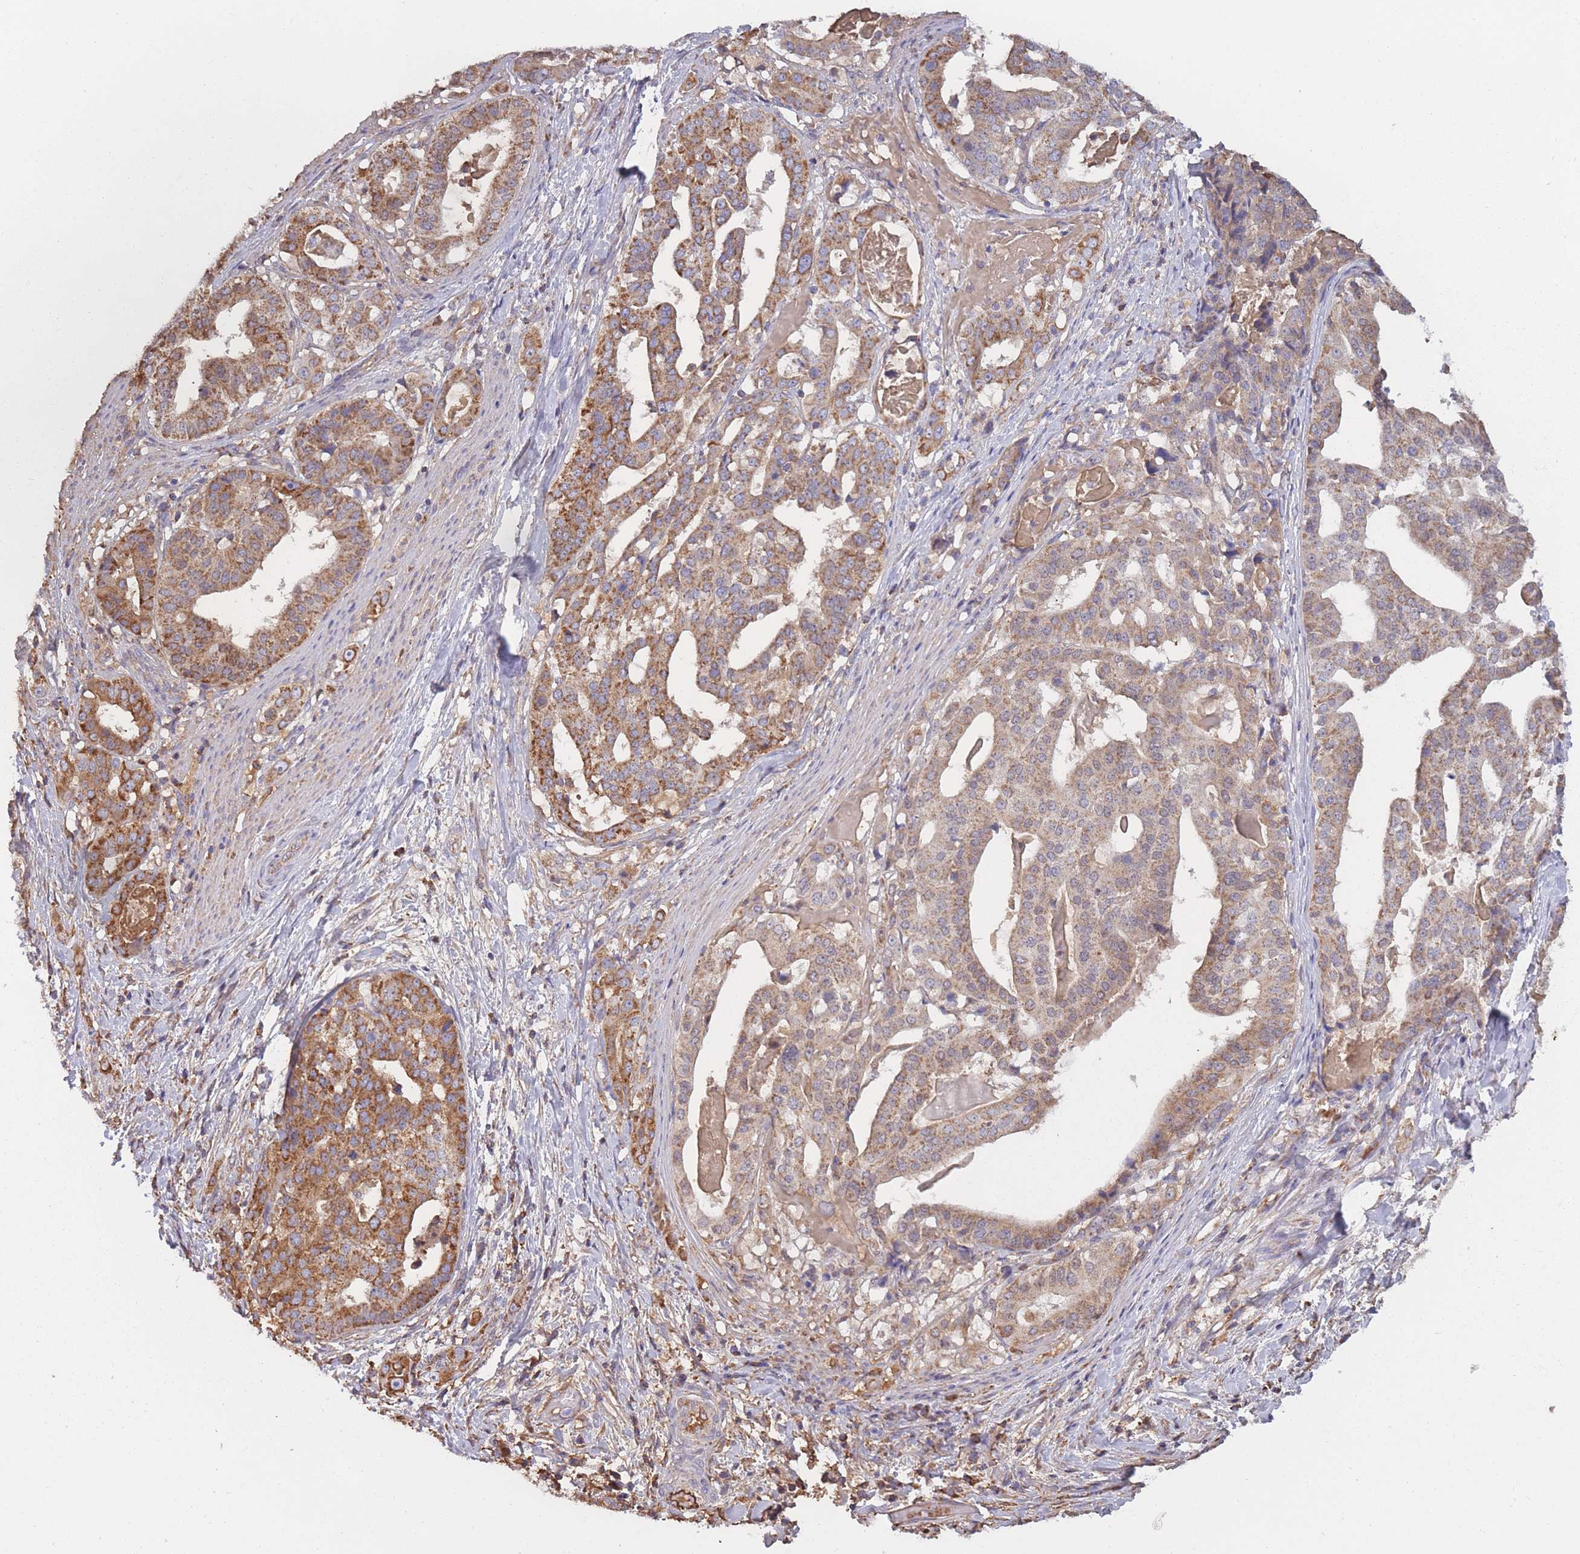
{"staining": {"intensity": "moderate", "quantity": ">75%", "location": "cytoplasmic/membranous"}, "tissue": "stomach cancer", "cell_type": "Tumor cells", "image_type": "cancer", "snomed": [{"axis": "morphology", "description": "Adenocarcinoma, NOS"}, {"axis": "topography", "description": "Stomach"}], "caption": "Stomach adenocarcinoma was stained to show a protein in brown. There is medium levels of moderate cytoplasmic/membranous expression in about >75% of tumor cells. (brown staining indicates protein expression, while blue staining denotes nuclei).", "gene": "KAT2A", "patient": {"sex": "male", "age": 48}}